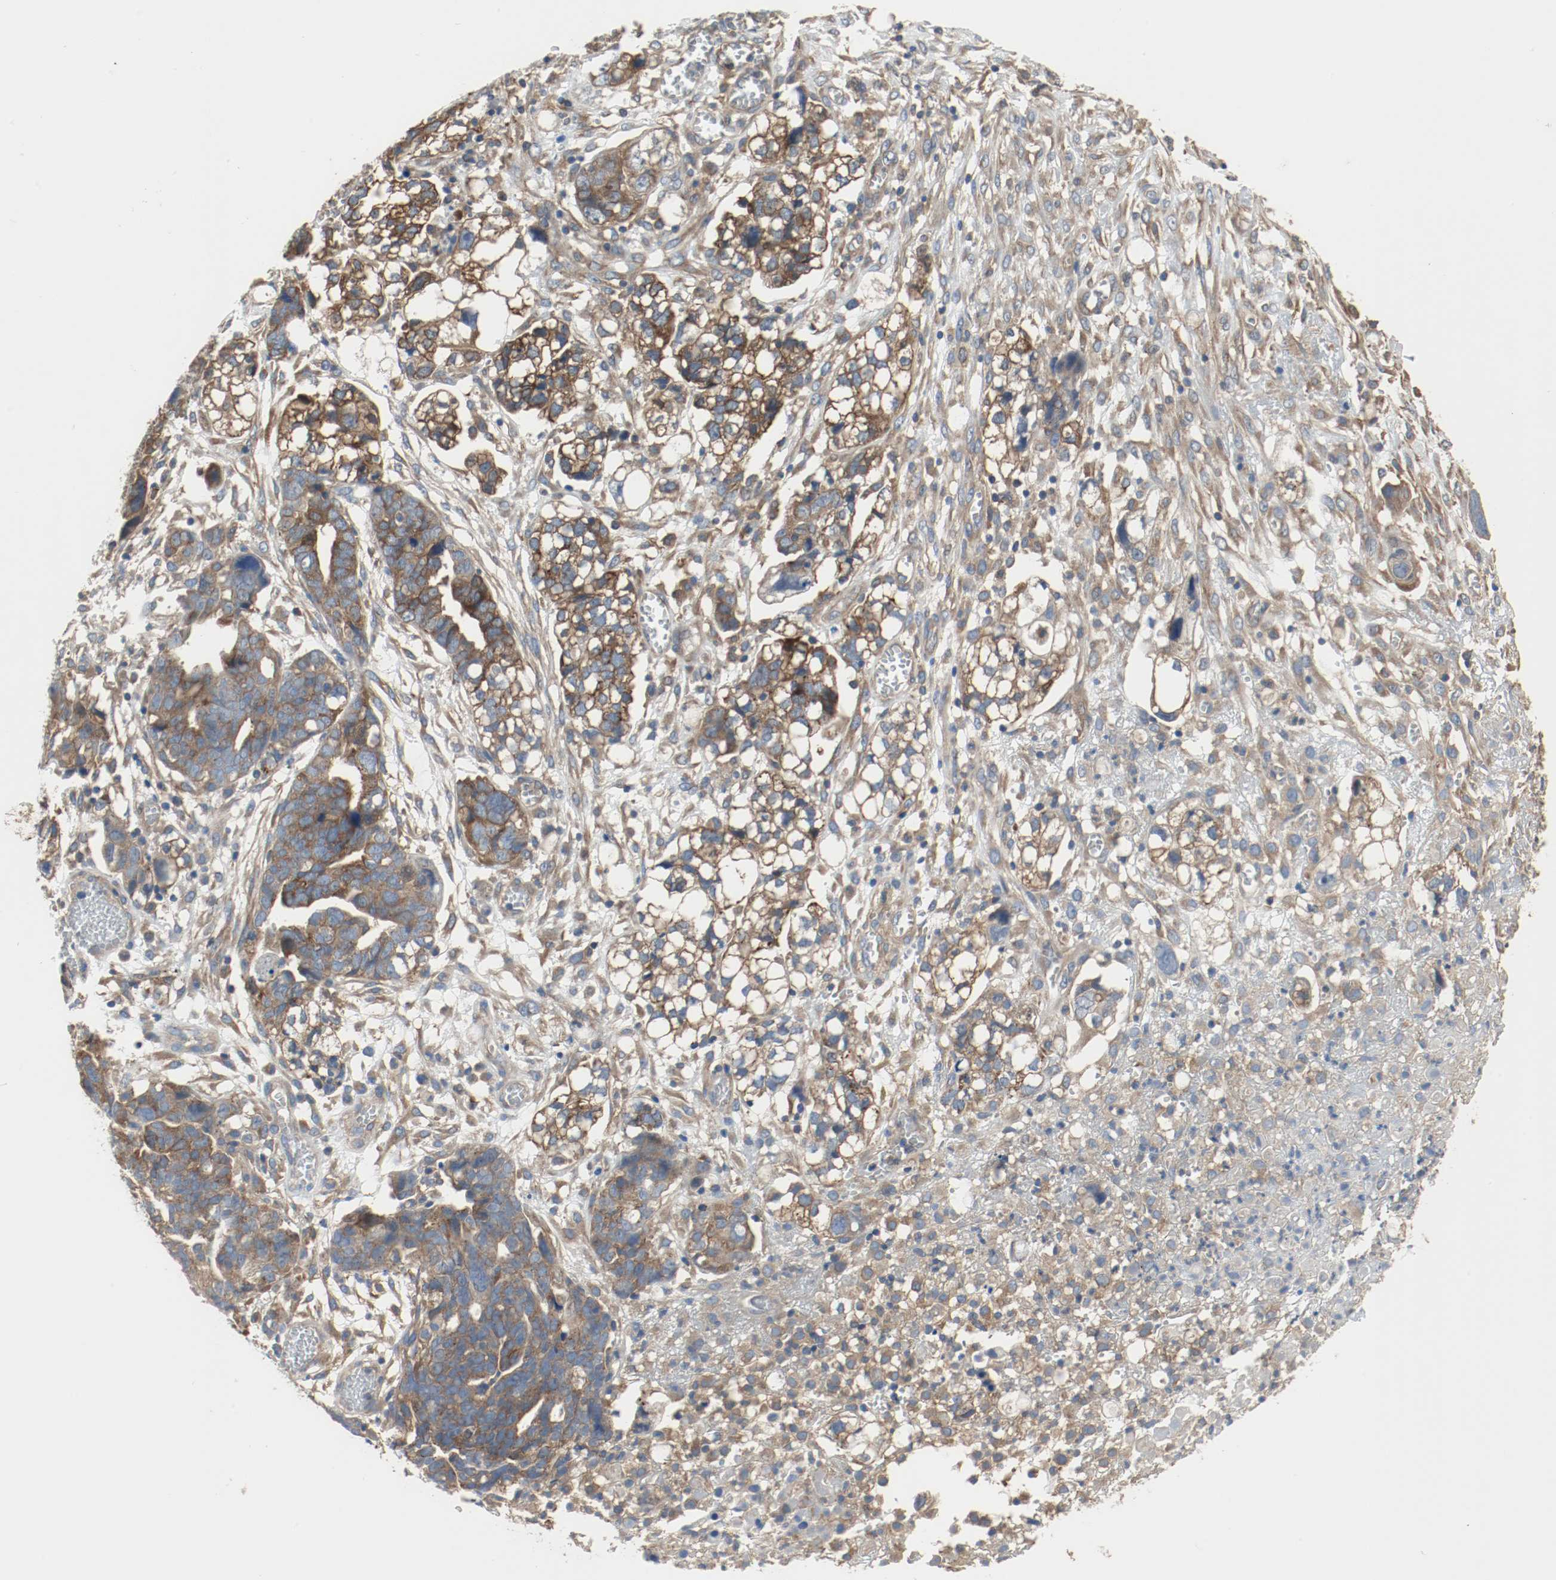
{"staining": {"intensity": "strong", "quantity": ">75%", "location": "cytoplasmic/membranous"}, "tissue": "ovarian cancer", "cell_type": "Tumor cells", "image_type": "cancer", "snomed": [{"axis": "morphology", "description": "Normal tissue, NOS"}, {"axis": "morphology", "description": "Cystadenocarcinoma, serous, NOS"}, {"axis": "topography", "description": "Fallopian tube"}, {"axis": "topography", "description": "Ovary"}], "caption": "DAB immunohistochemical staining of human ovarian serous cystadenocarcinoma displays strong cytoplasmic/membranous protein positivity in approximately >75% of tumor cells.", "gene": "HGS", "patient": {"sex": "female", "age": 56}}